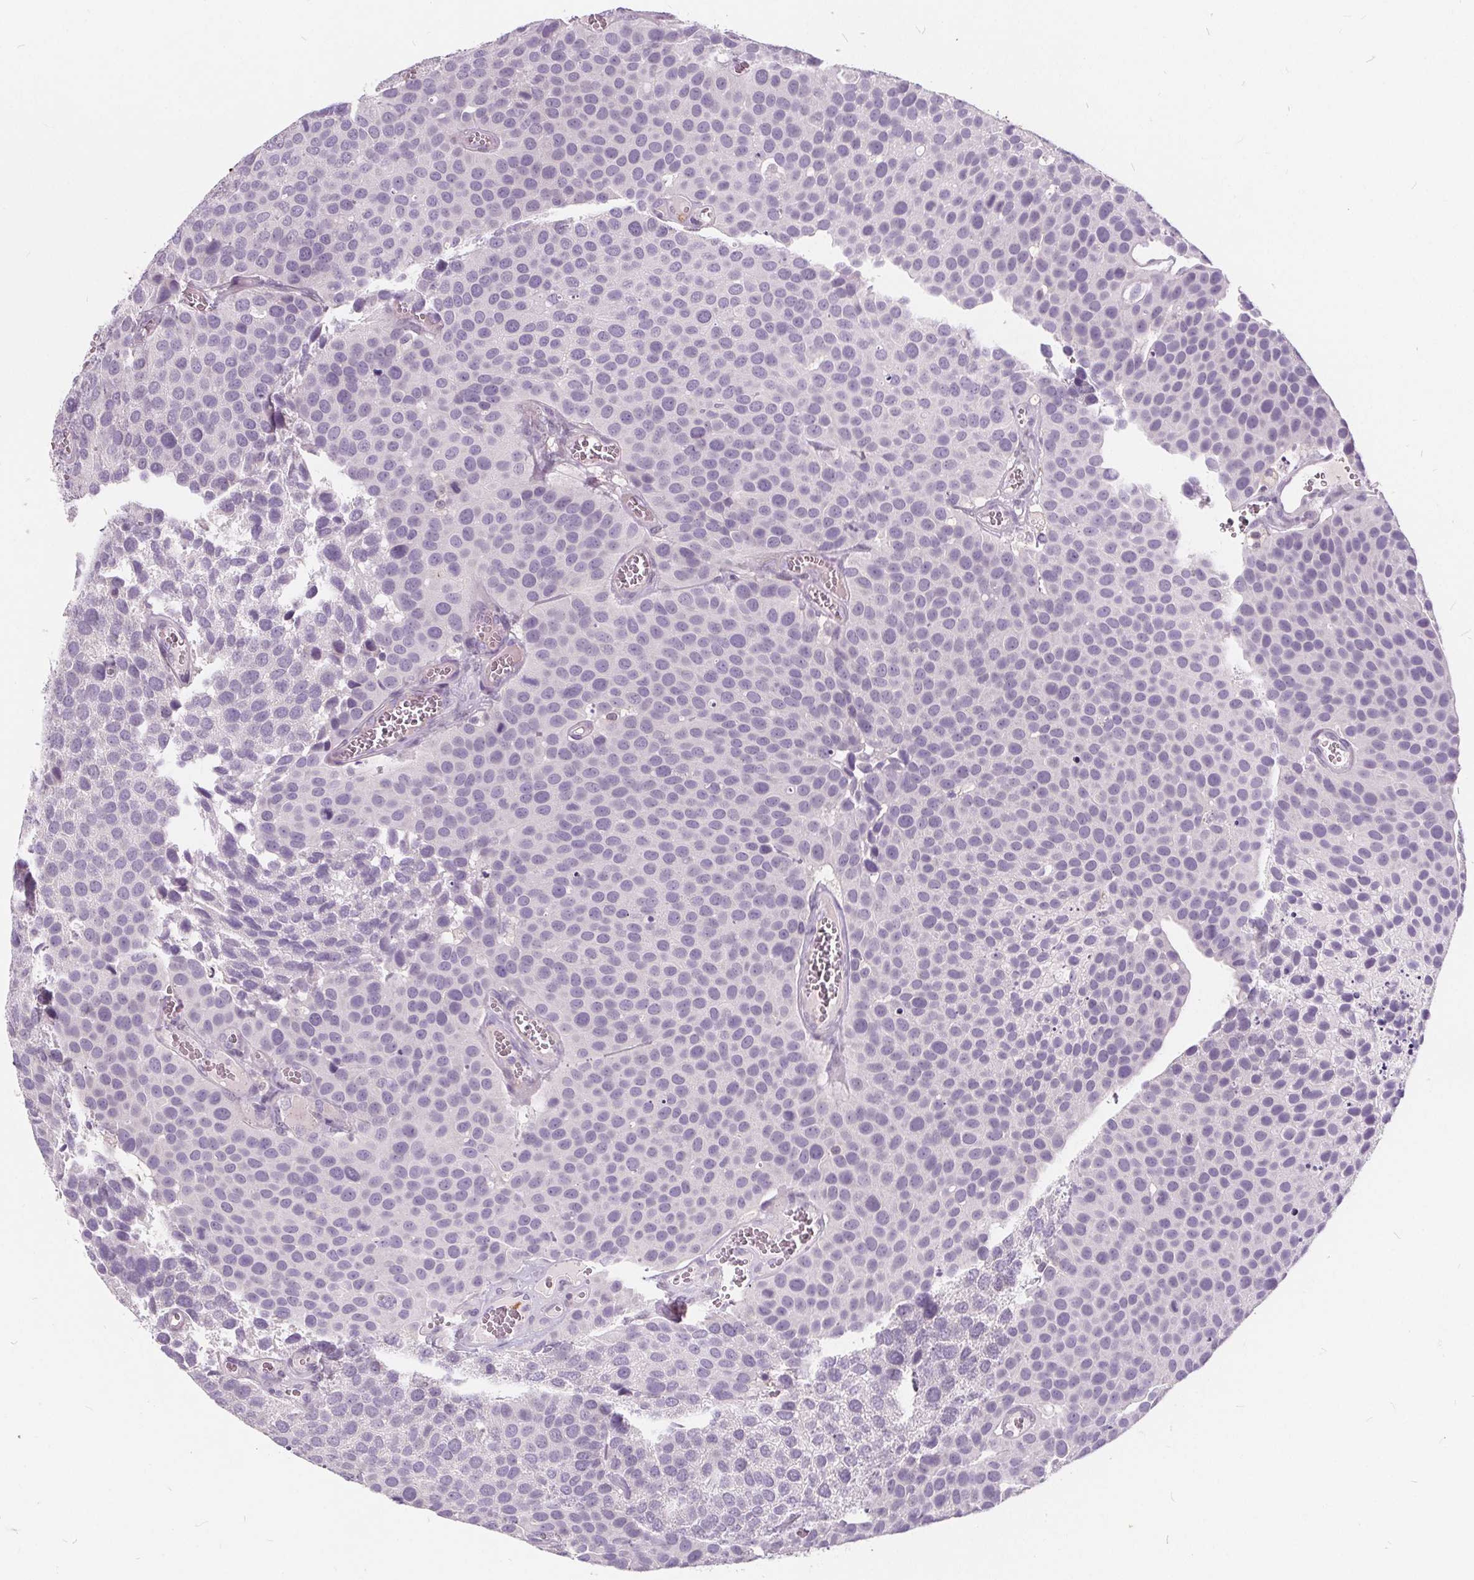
{"staining": {"intensity": "negative", "quantity": "none", "location": "none"}, "tissue": "urothelial cancer", "cell_type": "Tumor cells", "image_type": "cancer", "snomed": [{"axis": "morphology", "description": "Urothelial carcinoma, Low grade"}, {"axis": "topography", "description": "Urinary bladder"}], "caption": "High magnification brightfield microscopy of urothelial cancer stained with DAB (3,3'-diaminobenzidine) (brown) and counterstained with hematoxylin (blue): tumor cells show no significant staining. (DAB immunohistochemistry (IHC), high magnification).", "gene": "HAAO", "patient": {"sex": "female", "age": 69}}